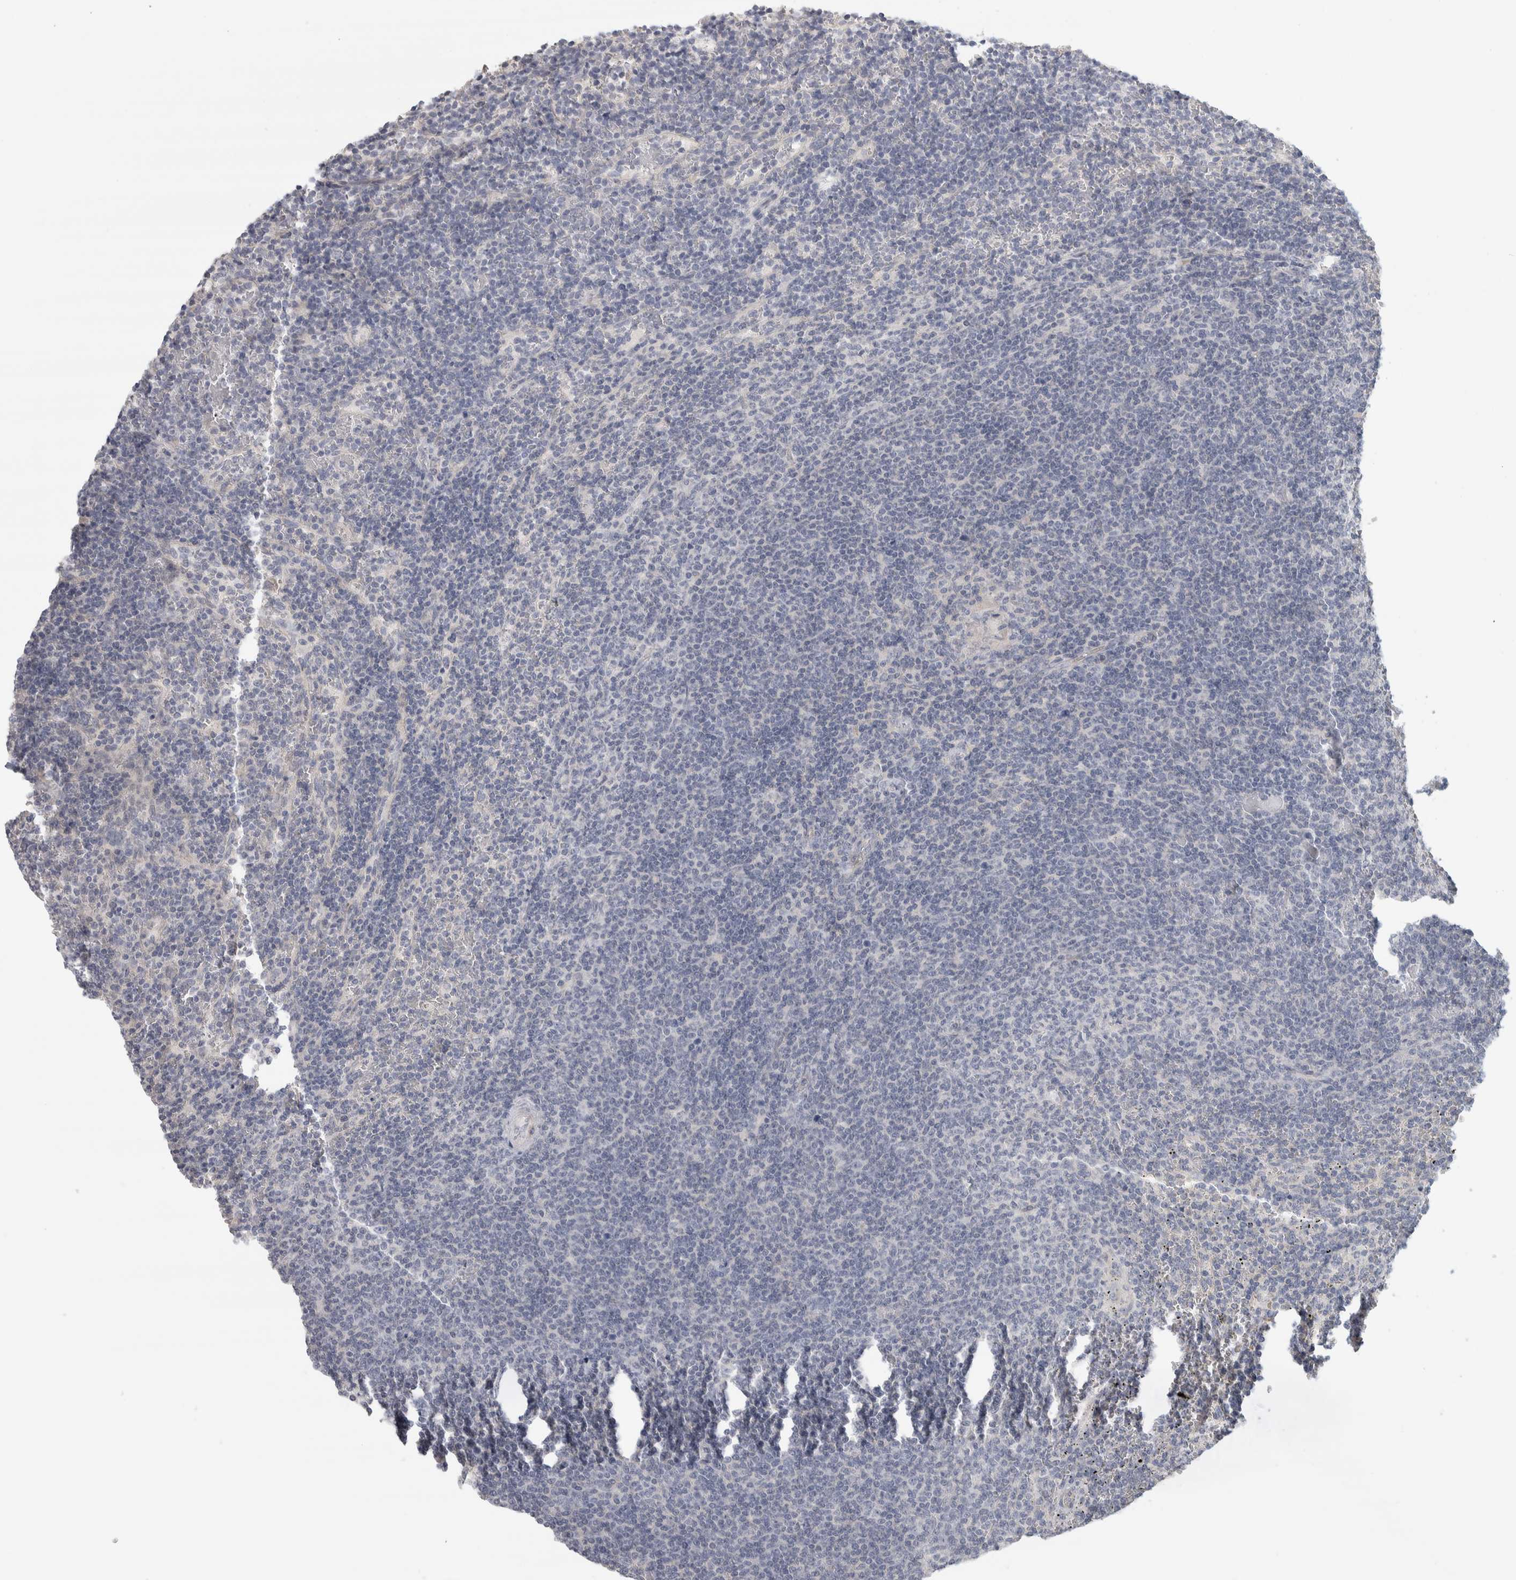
{"staining": {"intensity": "negative", "quantity": "none", "location": "none"}, "tissue": "lymphoma", "cell_type": "Tumor cells", "image_type": "cancer", "snomed": [{"axis": "morphology", "description": "Malignant lymphoma, non-Hodgkin's type, Low grade"}, {"axis": "topography", "description": "Spleen"}], "caption": "An immunohistochemistry (IHC) photomicrograph of low-grade malignant lymphoma, non-Hodgkin's type is shown. There is no staining in tumor cells of low-grade malignant lymphoma, non-Hodgkin's type.", "gene": "DCXR", "patient": {"sex": "female", "age": 50}}